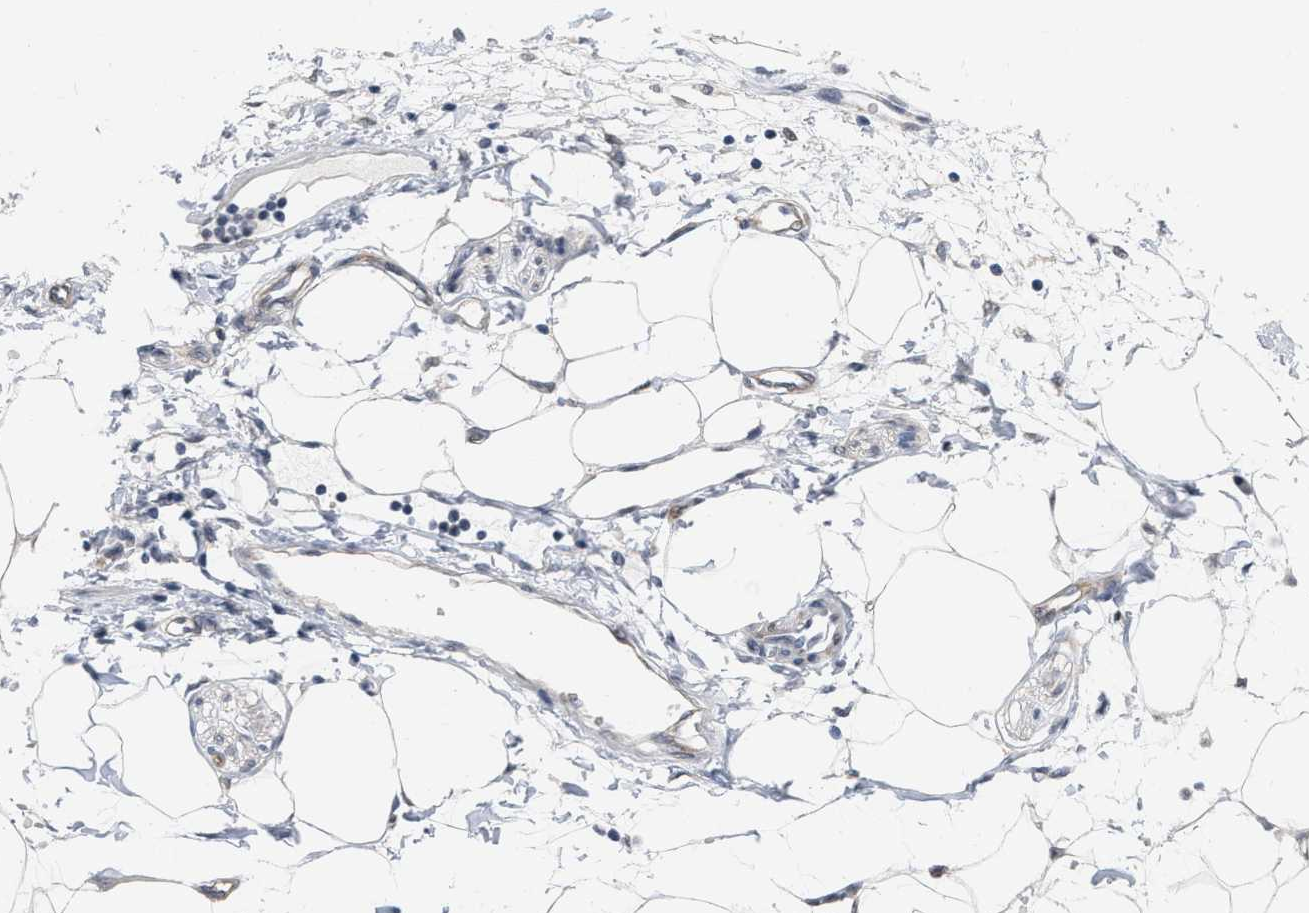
{"staining": {"intensity": "negative", "quantity": "none", "location": "none"}, "tissue": "adipose tissue", "cell_type": "Adipocytes", "image_type": "normal", "snomed": [{"axis": "morphology", "description": "Normal tissue, NOS"}, {"axis": "morphology", "description": "Adenocarcinoma, NOS"}, {"axis": "topography", "description": "Colon"}, {"axis": "topography", "description": "Peripheral nerve tissue"}], "caption": "This is an IHC image of unremarkable adipose tissue. There is no expression in adipocytes.", "gene": "RUVBL1", "patient": {"sex": "male", "age": 14}}